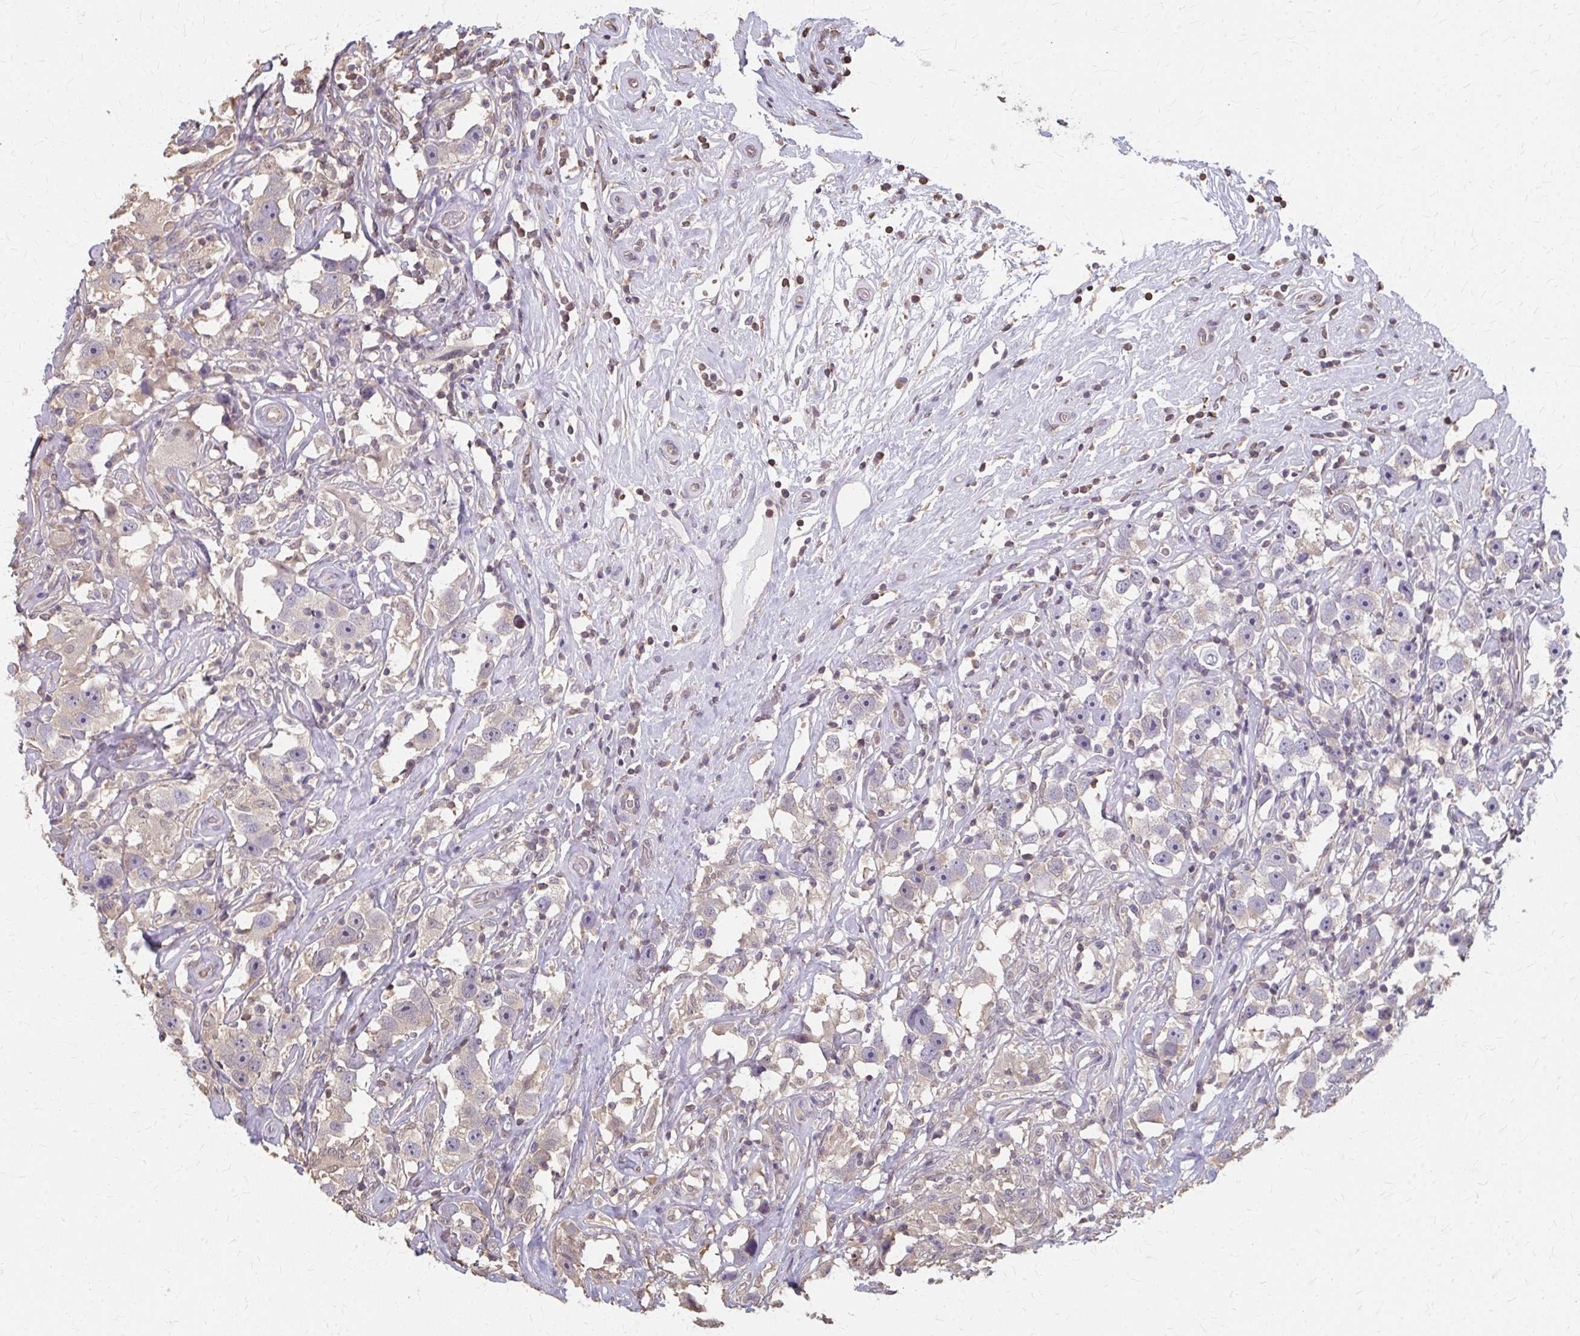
{"staining": {"intensity": "weak", "quantity": "<25%", "location": "cytoplasmic/membranous"}, "tissue": "testis cancer", "cell_type": "Tumor cells", "image_type": "cancer", "snomed": [{"axis": "morphology", "description": "Seminoma, NOS"}, {"axis": "topography", "description": "Testis"}], "caption": "There is no significant staining in tumor cells of testis cancer.", "gene": "RABGAP1L", "patient": {"sex": "male", "age": 49}}